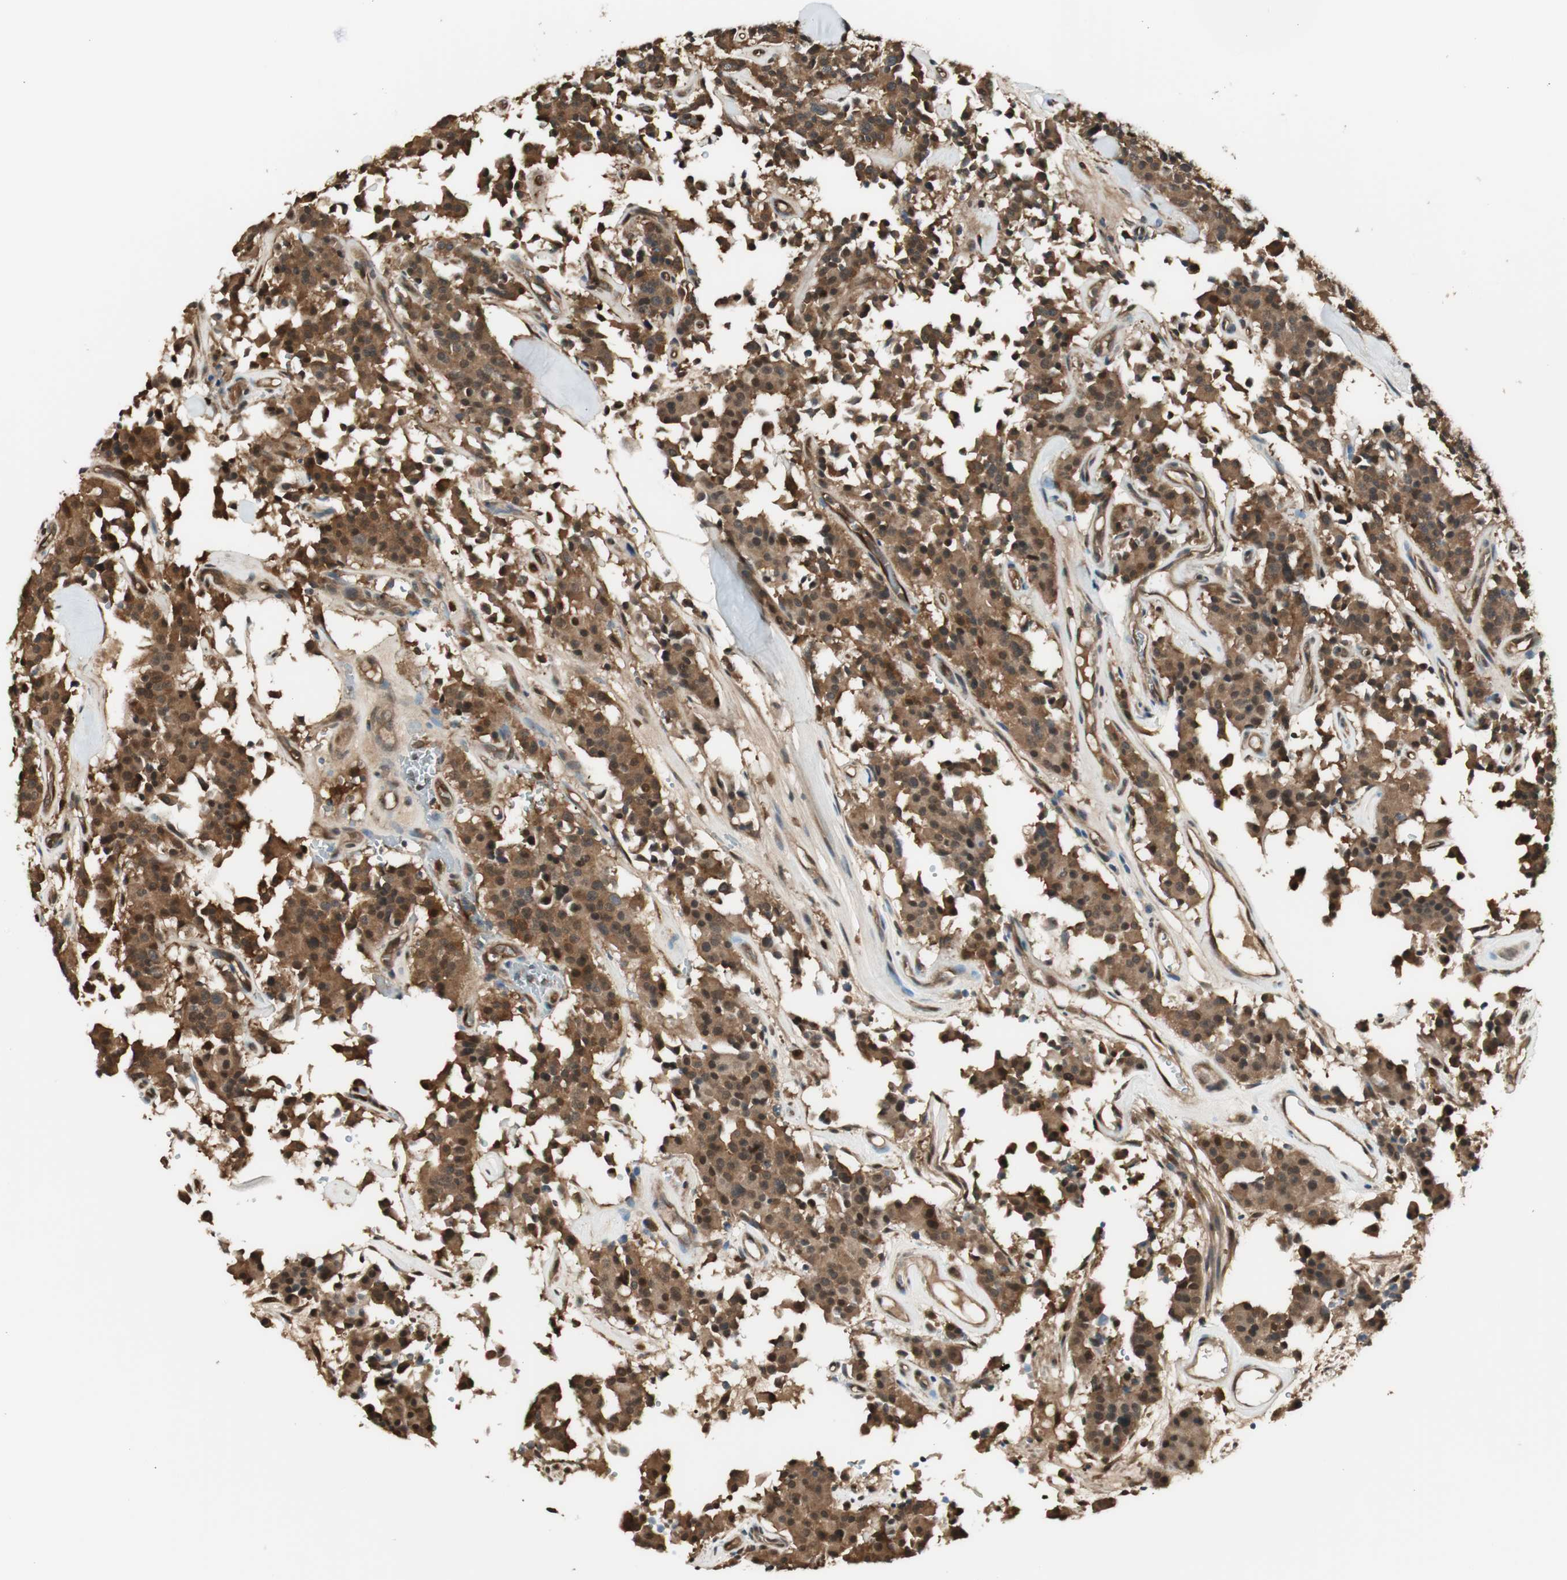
{"staining": {"intensity": "strong", "quantity": ">75%", "location": "cytoplasmic/membranous,nuclear"}, "tissue": "carcinoid", "cell_type": "Tumor cells", "image_type": "cancer", "snomed": [{"axis": "morphology", "description": "Carcinoid, malignant, NOS"}, {"axis": "topography", "description": "Lung"}], "caption": "Immunohistochemical staining of human malignant carcinoid exhibits high levels of strong cytoplasmic/membranous and nuclear protein staining in about >75% of tumor cells.", "gene": "SERPINB6", "patient": {"sex": "male", "age": 30}}